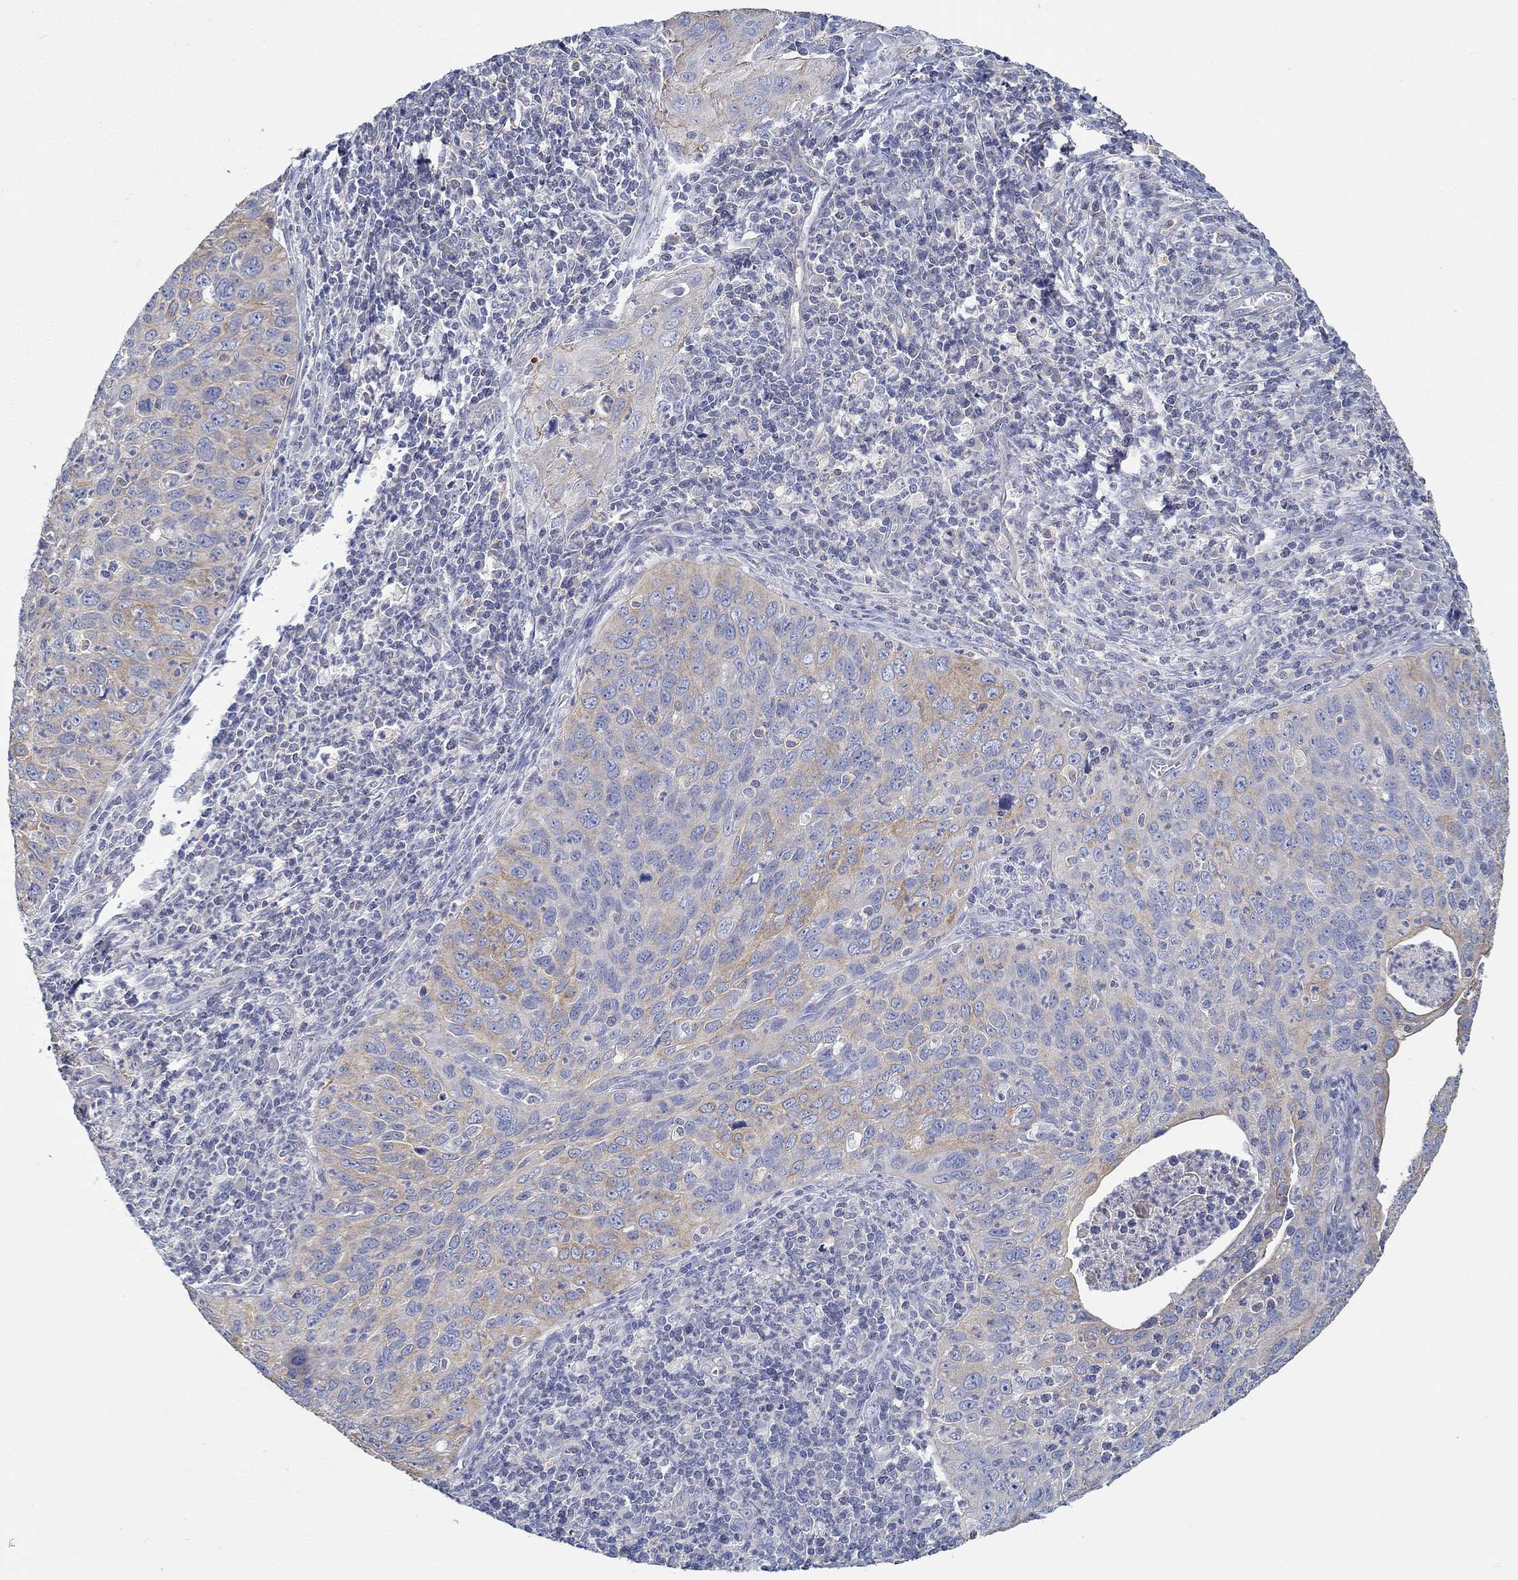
{"staining": {"intensity": "moderate", "quantity": "<25%", "location": "cytoplasmic/membranous"}, "tissue": "cervical cancer", "cell_type": "Tumor cells", "image_type": "cancer", "snomed": [{"axis": "morphology", "description": "Squamous cell carcinoma, NOS"}, {"axis": "topography", "description": "Cervix"}], "caption": "The immunohistochemical stain labels moderate cytoplasmic/membranous positivity in tumor cells of cervical squamous cell carcinoma tissue.", "gene": "BBOF1", "patient": {"sex": "female", "age": 26}}